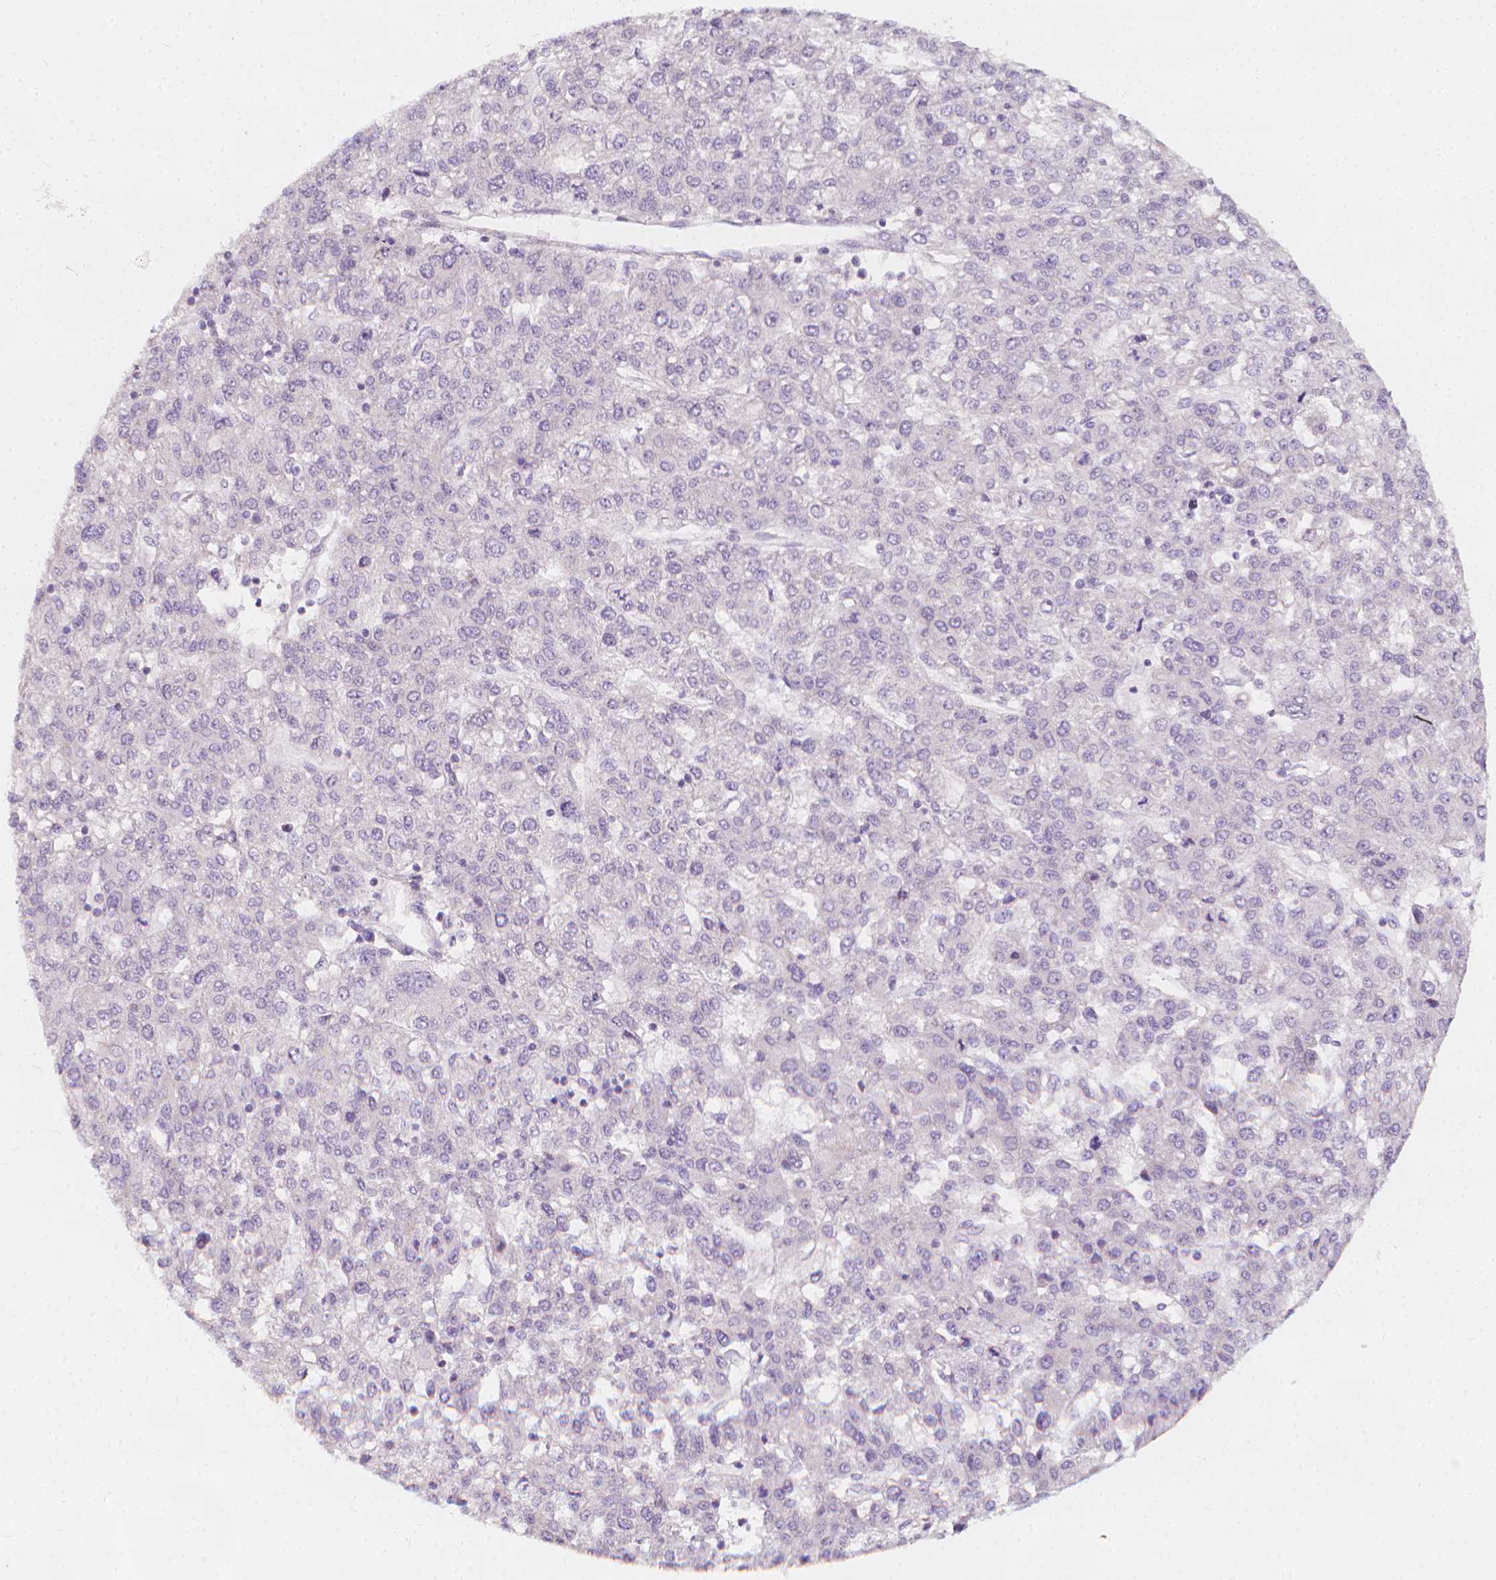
{"staining": {"intensity": "negative", "quantity": "none", "location": "none"}, "tissue": "liver cancer", "cell_type": "Tumor cells", "image_type": "cancer", "snomed": [{"axis": "morphology", "description": "Carcinoma, Hepatocellular, NOS"}, {"axis": "topography", "description": "Liver"}], "caption": "Immunohistochemistry (IHC) image of neoplastic tissue: human liver cancer stained with DAB (3,3'-diaminobenzidine) shows no significant protein expression in tumor cells. (DAB immunohistochemistry with hematoxylin counter stain).", "gene": "RBFOX1", "patient": {"sex": "male", "age": 56}}